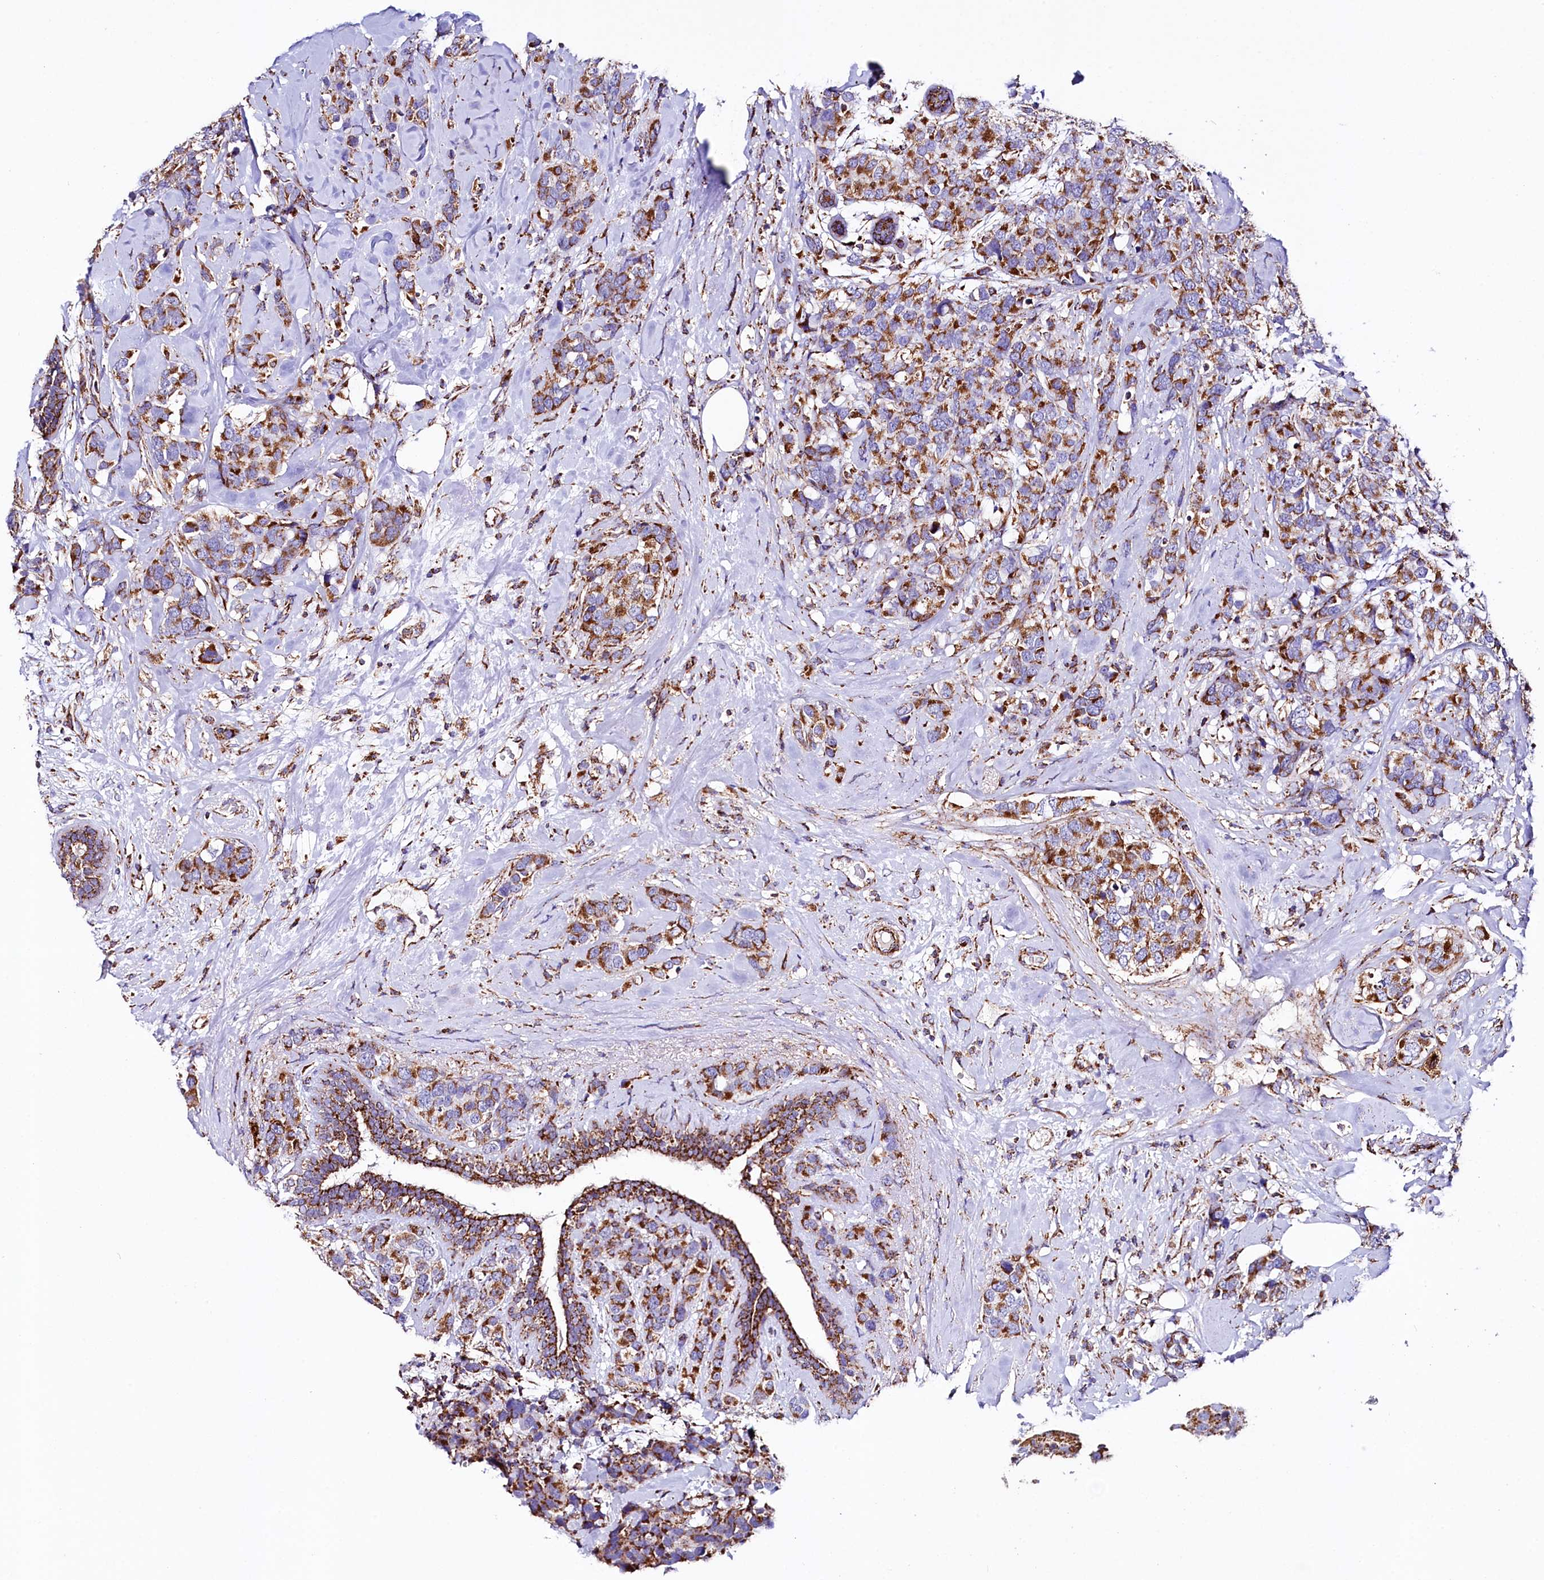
{"staining": {"intensity": "moderate", "quantity": ">75%", "location": "cytoplasmic/membranous"}, "tissue": "breast cancer", "cell_type": "Tumor cells", "image_type": "cancer", "snomed": [{"axis": "morphology", "description": "Lobular carcinoma"}, {"axis": "topography", "description": "Breast"}], "caption": "Protein expression analysis of breast lobular carcinoma shows moderate cytoplasmic/membranous expression in approximately >75% of tumor cells.", "gene": "APLP2", "patient": {"sex": "female", "age": 59}}